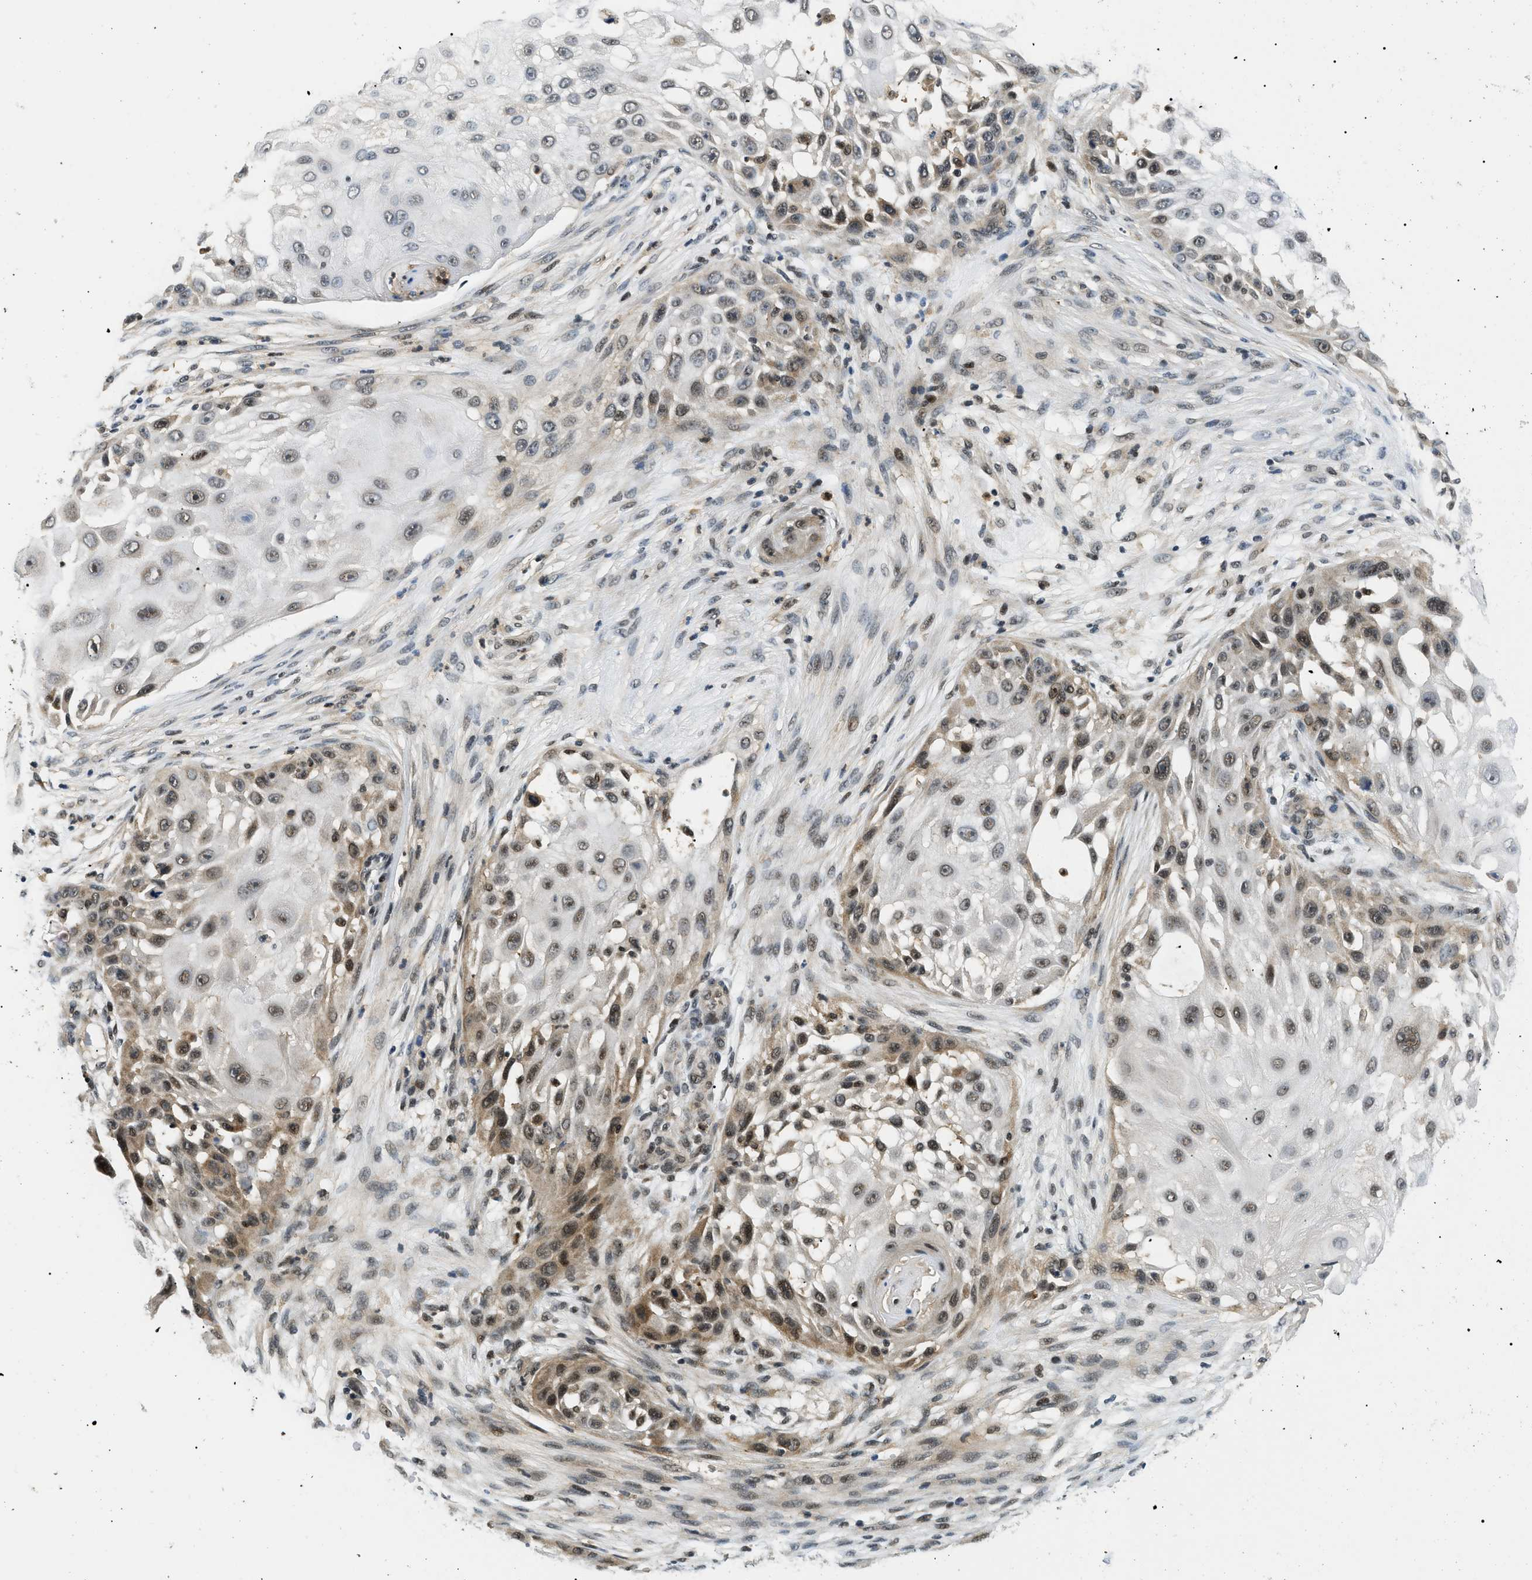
{"staining": {"intensity": "moderate", "quantity": "25%-75%", "location": "nuclear"}, "tissue": "skin cancer", "cell_type": "Tumor cells", "image_type": "cancer", "snomed": [{"axis": "morphology", "description": "Squamous cell carcinoma, NOS"}, {"axis": "topography", "description": "Skin"}], "caption": "Moderate nuclear protein expression is identified in about 25%-75% of tumor cells in skin squamous cell carcinoma.", "gene": "RBM15", "patient": {"sex": "female", "age": 44}}